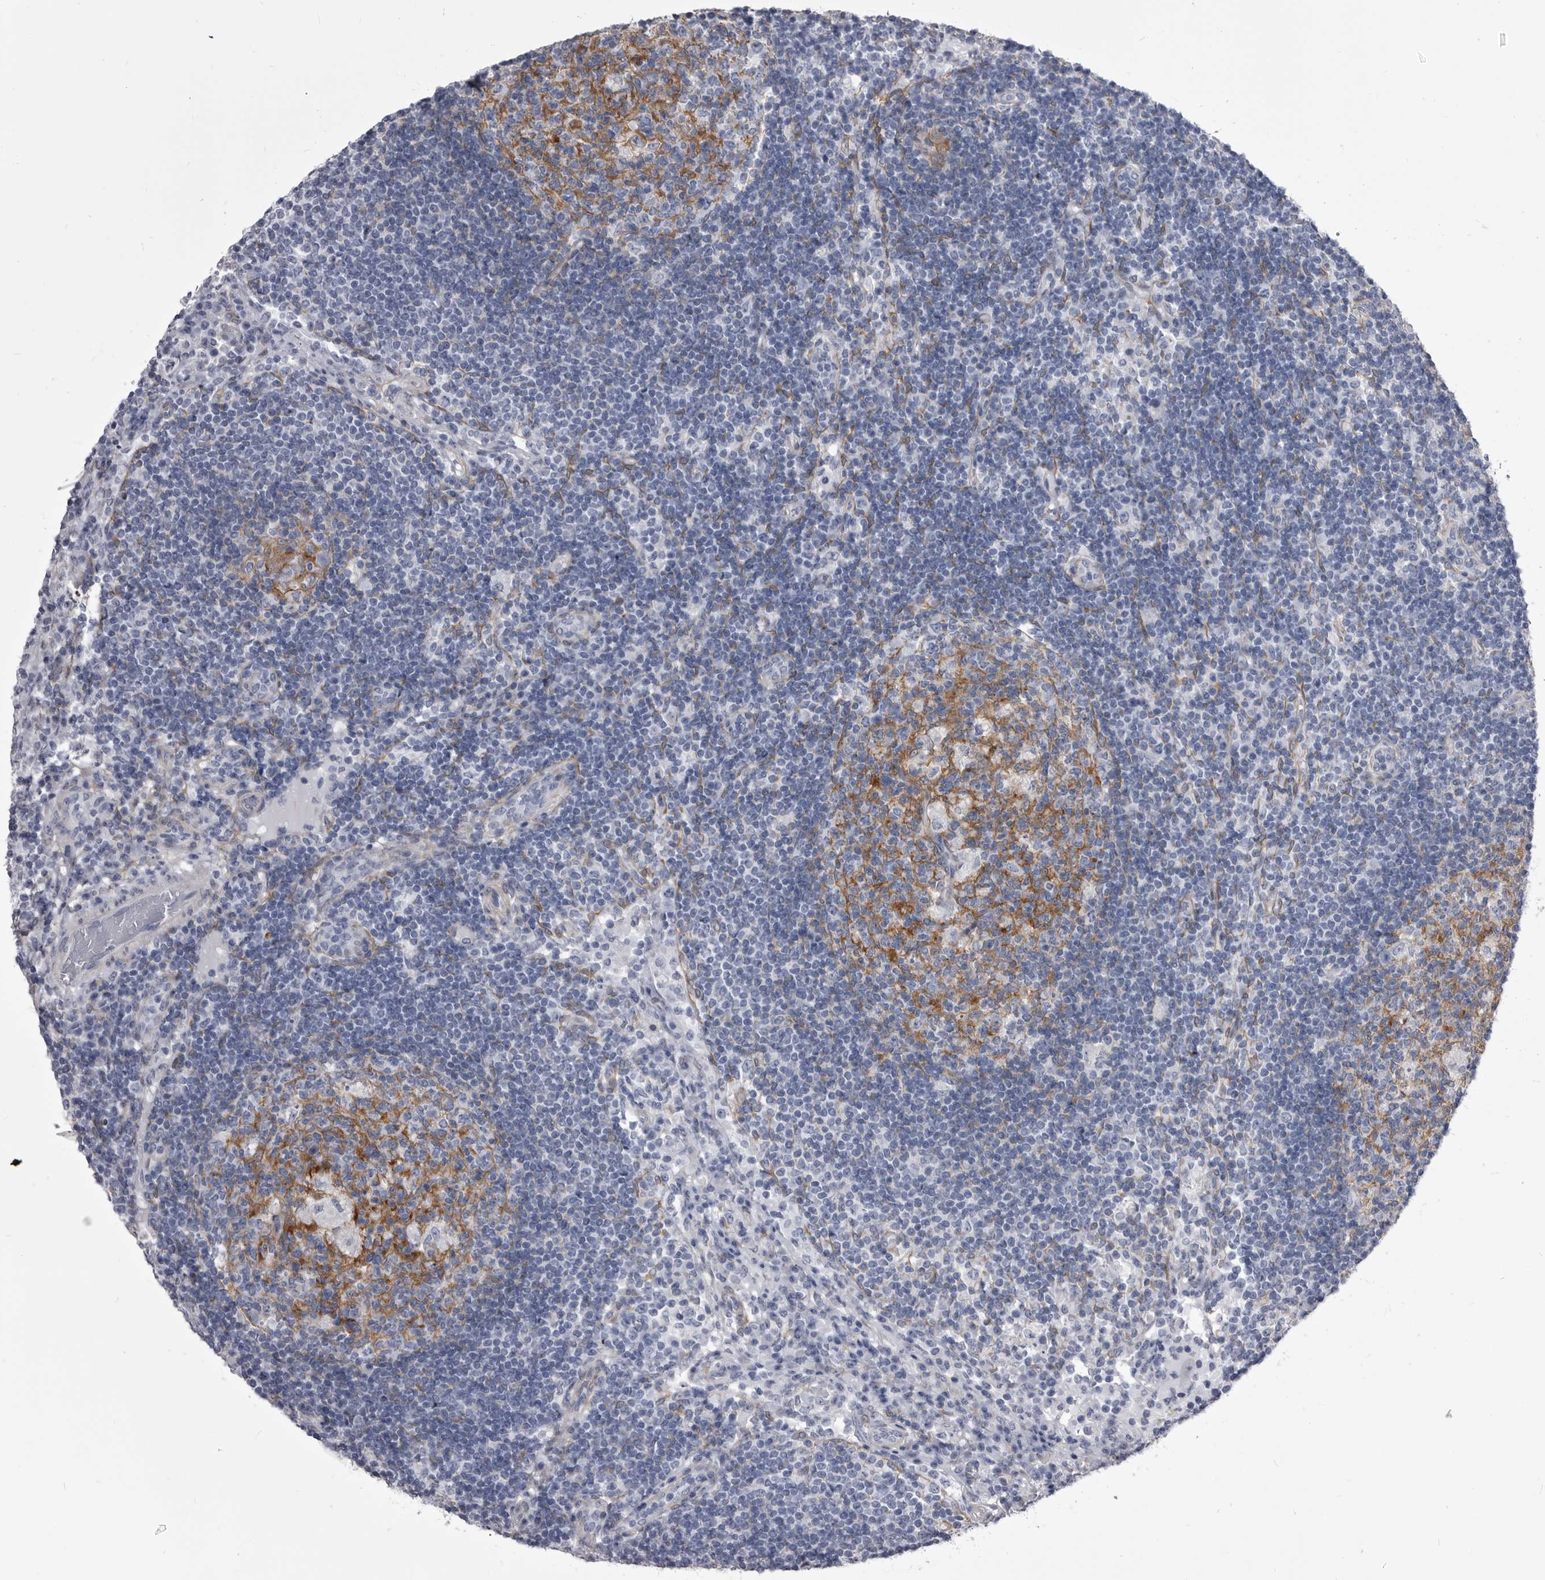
{"staining": {"intensity": "negative", "quantity": "none", "location": "none"}, "tissue": "lymph node", "cell_type": "Germinal center cells", "image_type": "normal", "snomed": [{"axis": "morphology", "description": "Normal tissue, NOS"}, {"axis": "topography", "description": "Lymph node"}], "caption": "Human lymph node stained for a protein using immunohistochemistry (IHC) reveals no staining in germinal center cells.", "gene": "ANK2", "patient": {"sex": "female", "age": 53}}